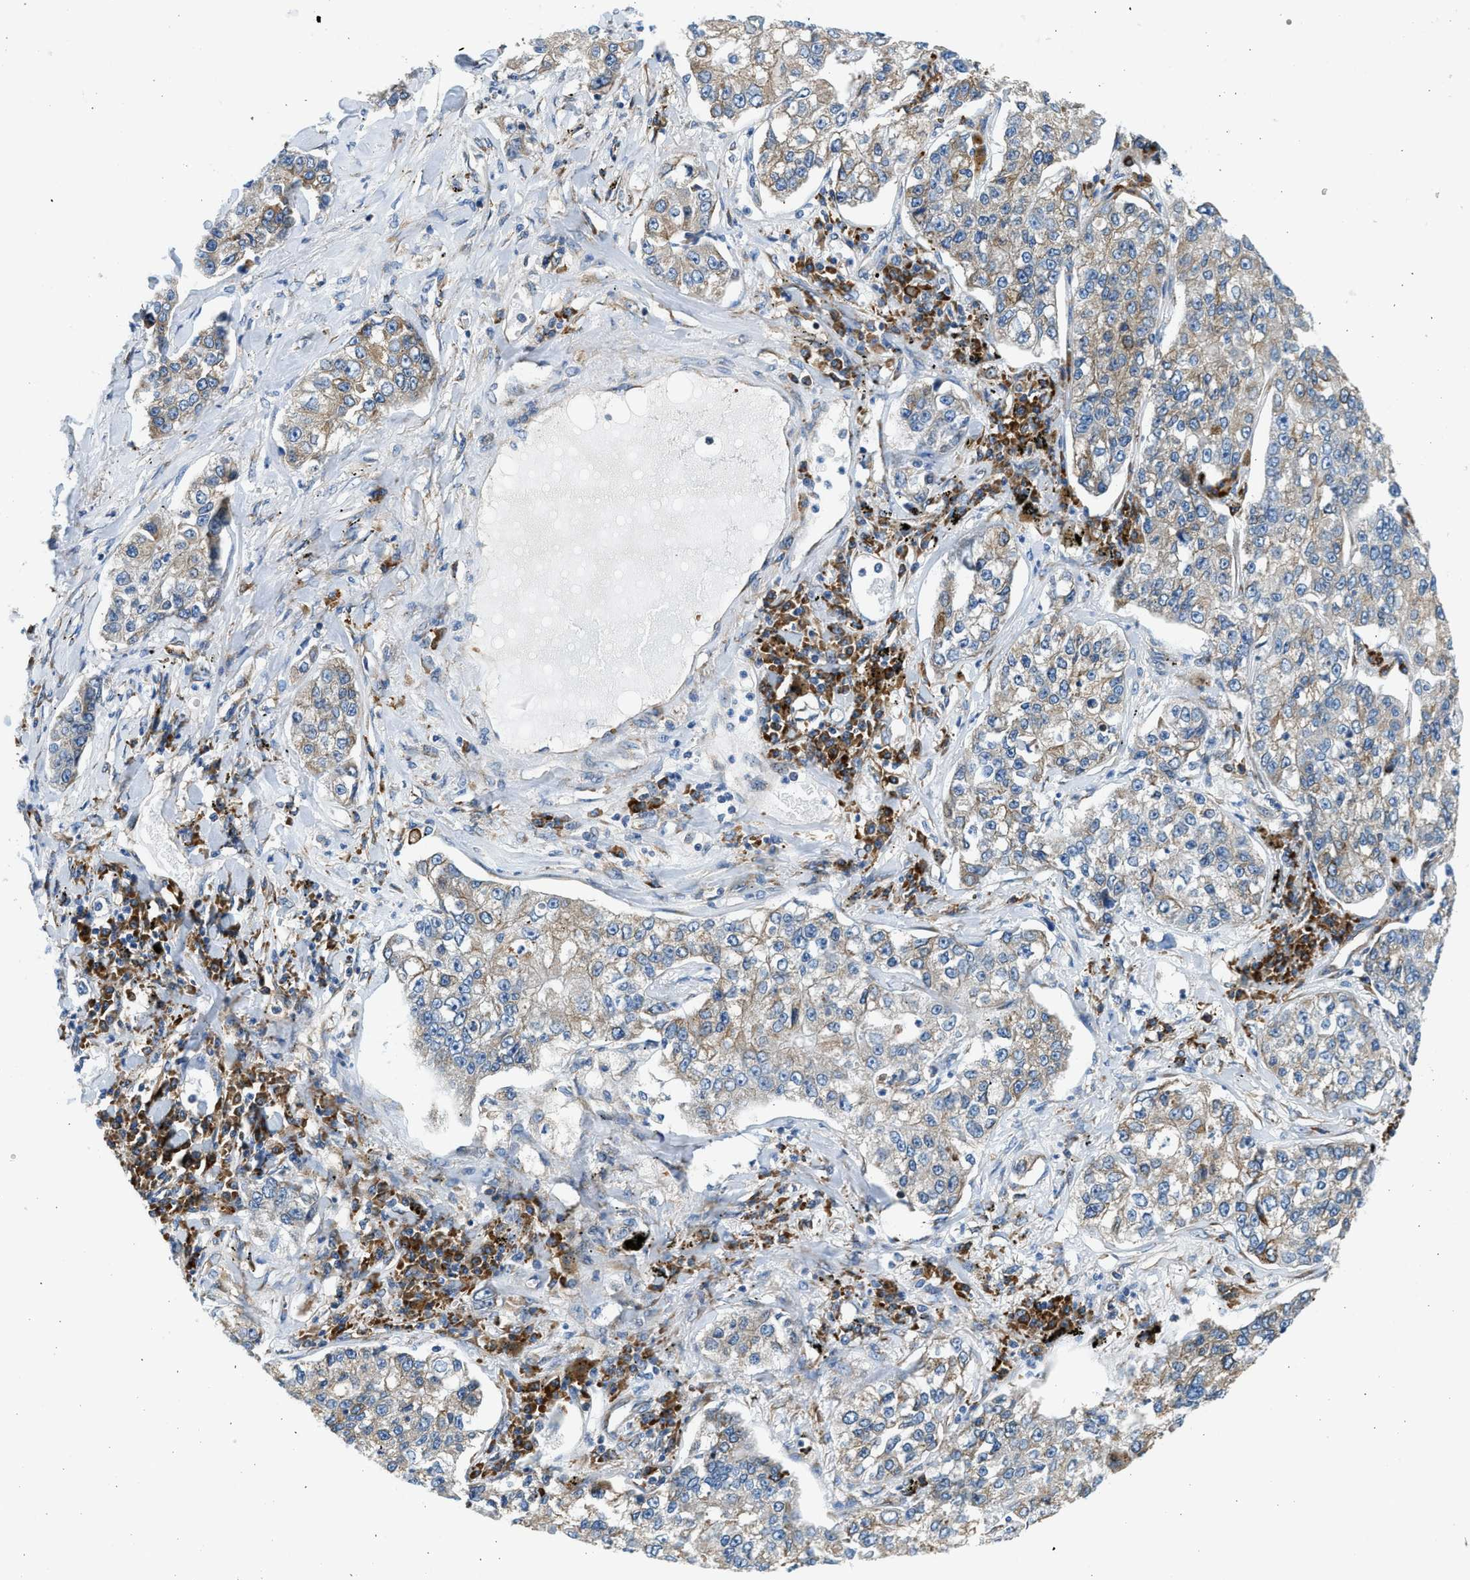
{"staining": {"intensity": "weak", "quantity": "25%-75%", "location": "cytoplasmic/membranous"}, "tissue": "lung cancer", "cell_type": "Tumor cells", "image_type": "cancer", "snomed": [{"axis": "morphology", "description": "Adenocarcinoma, NOS"}, {"axis": "topography", "description": "Lung"}], "caption": "Immunohistochemical staining of human adenocarcinoma (lung) demonstrates low levels of weak cytoplasmic/membranous expression in about 25%-75% of tumor cells.", "gene": "CNTN6", "patient": {"sex": "male", "age": 49}}